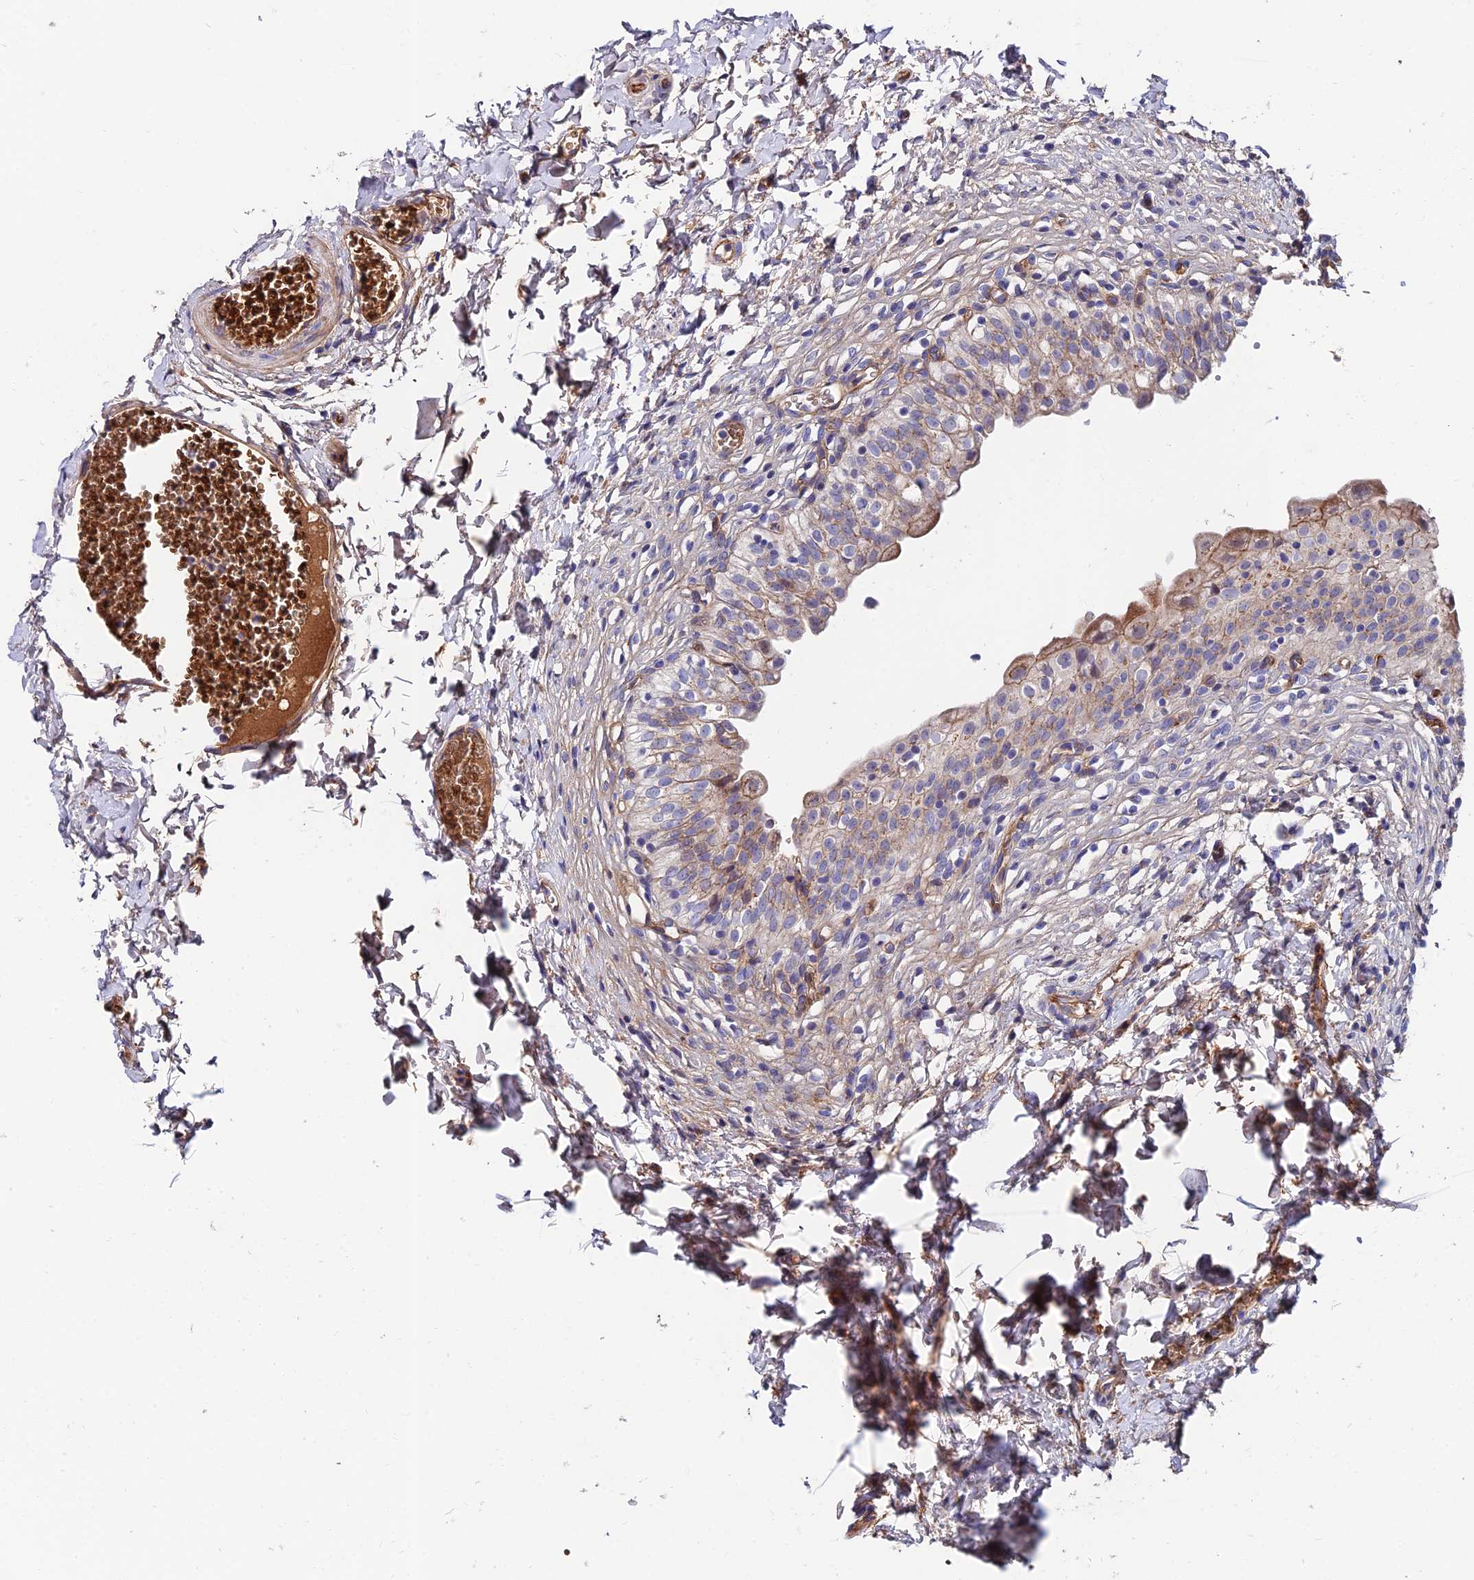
{"staining": {"intensity": "weak", "quantity": "25%-75%", "location": "cytoplasmic/membranous"}, "tissue": "urinary bladder", "cell_type": "Urothelial cells", "image_type": "normal", "snomed": [{"axis": "morphology", "description": "Normal tissue, NOS"}, {"axis": "topography", "description": "Urinary bladder"}], "caption": "A high-resolution histopathology image shows IHC staining of unremarkable urinary bladder, which displays weak cytoplasmic/membranous positivity in approximately 25%-75% of urothelial cells. (DAB (3,3'-diaminobenzidine) = brown stain, brightfield microscopy at high magnification).", "gene": "ADGRF3", "patient": {"sex": "male", "age": 55}}